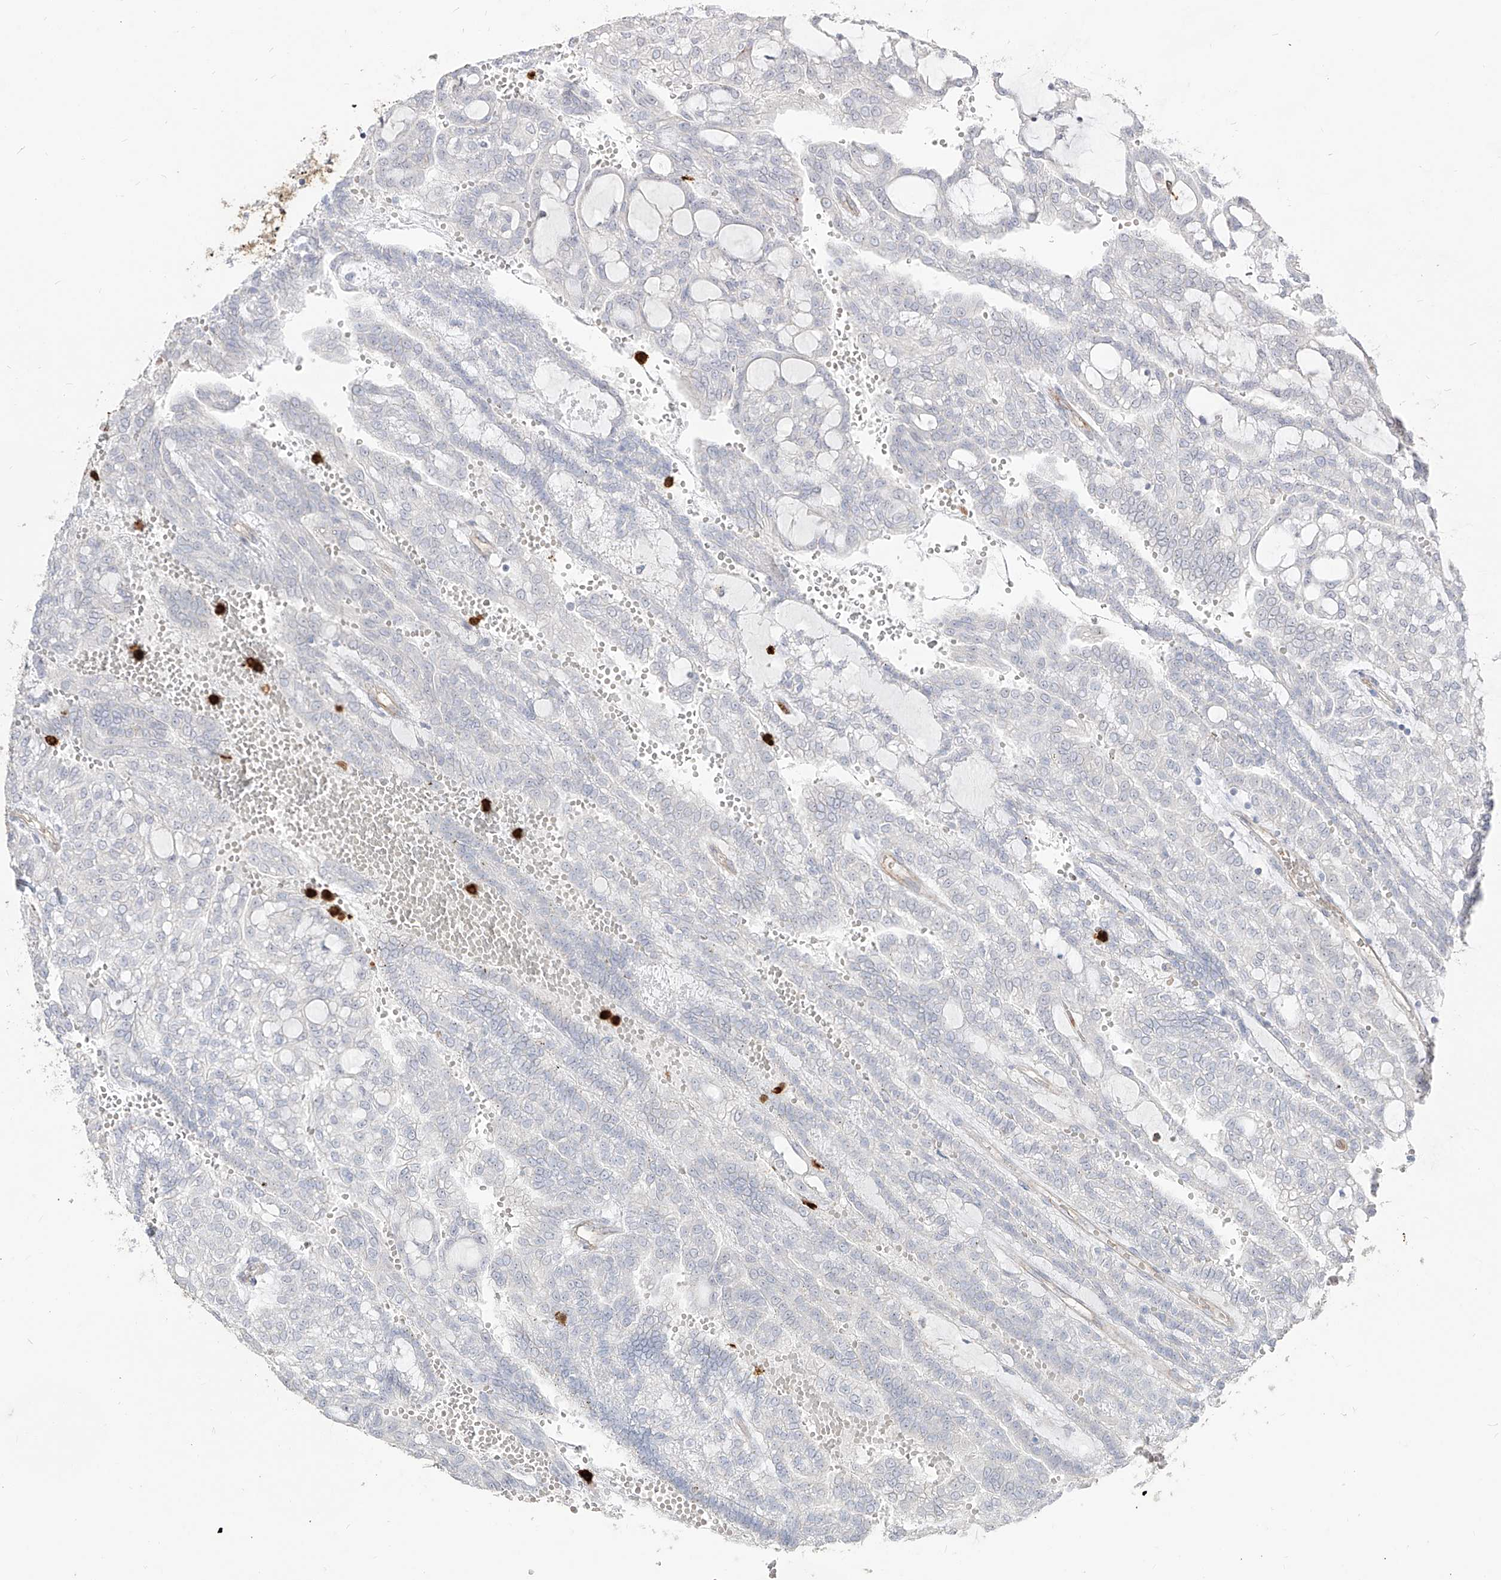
{"staining": {"intensity": "negative", "quantity": "none", "location": "none"}, "tissue": "renal cancer", "cell_type": "Tumor cells", "image_type": "cancer", "snomed": [{"axis": "morphology", "description": "Adenocarcinoma, NOS"}, {"axis": "topography", "description": "Kidney"}], "caption": "The image displays no staining of tumor cells in renal adenocarcinoma.", "gene": "ZNF227", "patient": {"sex": "male", "age": 63}}